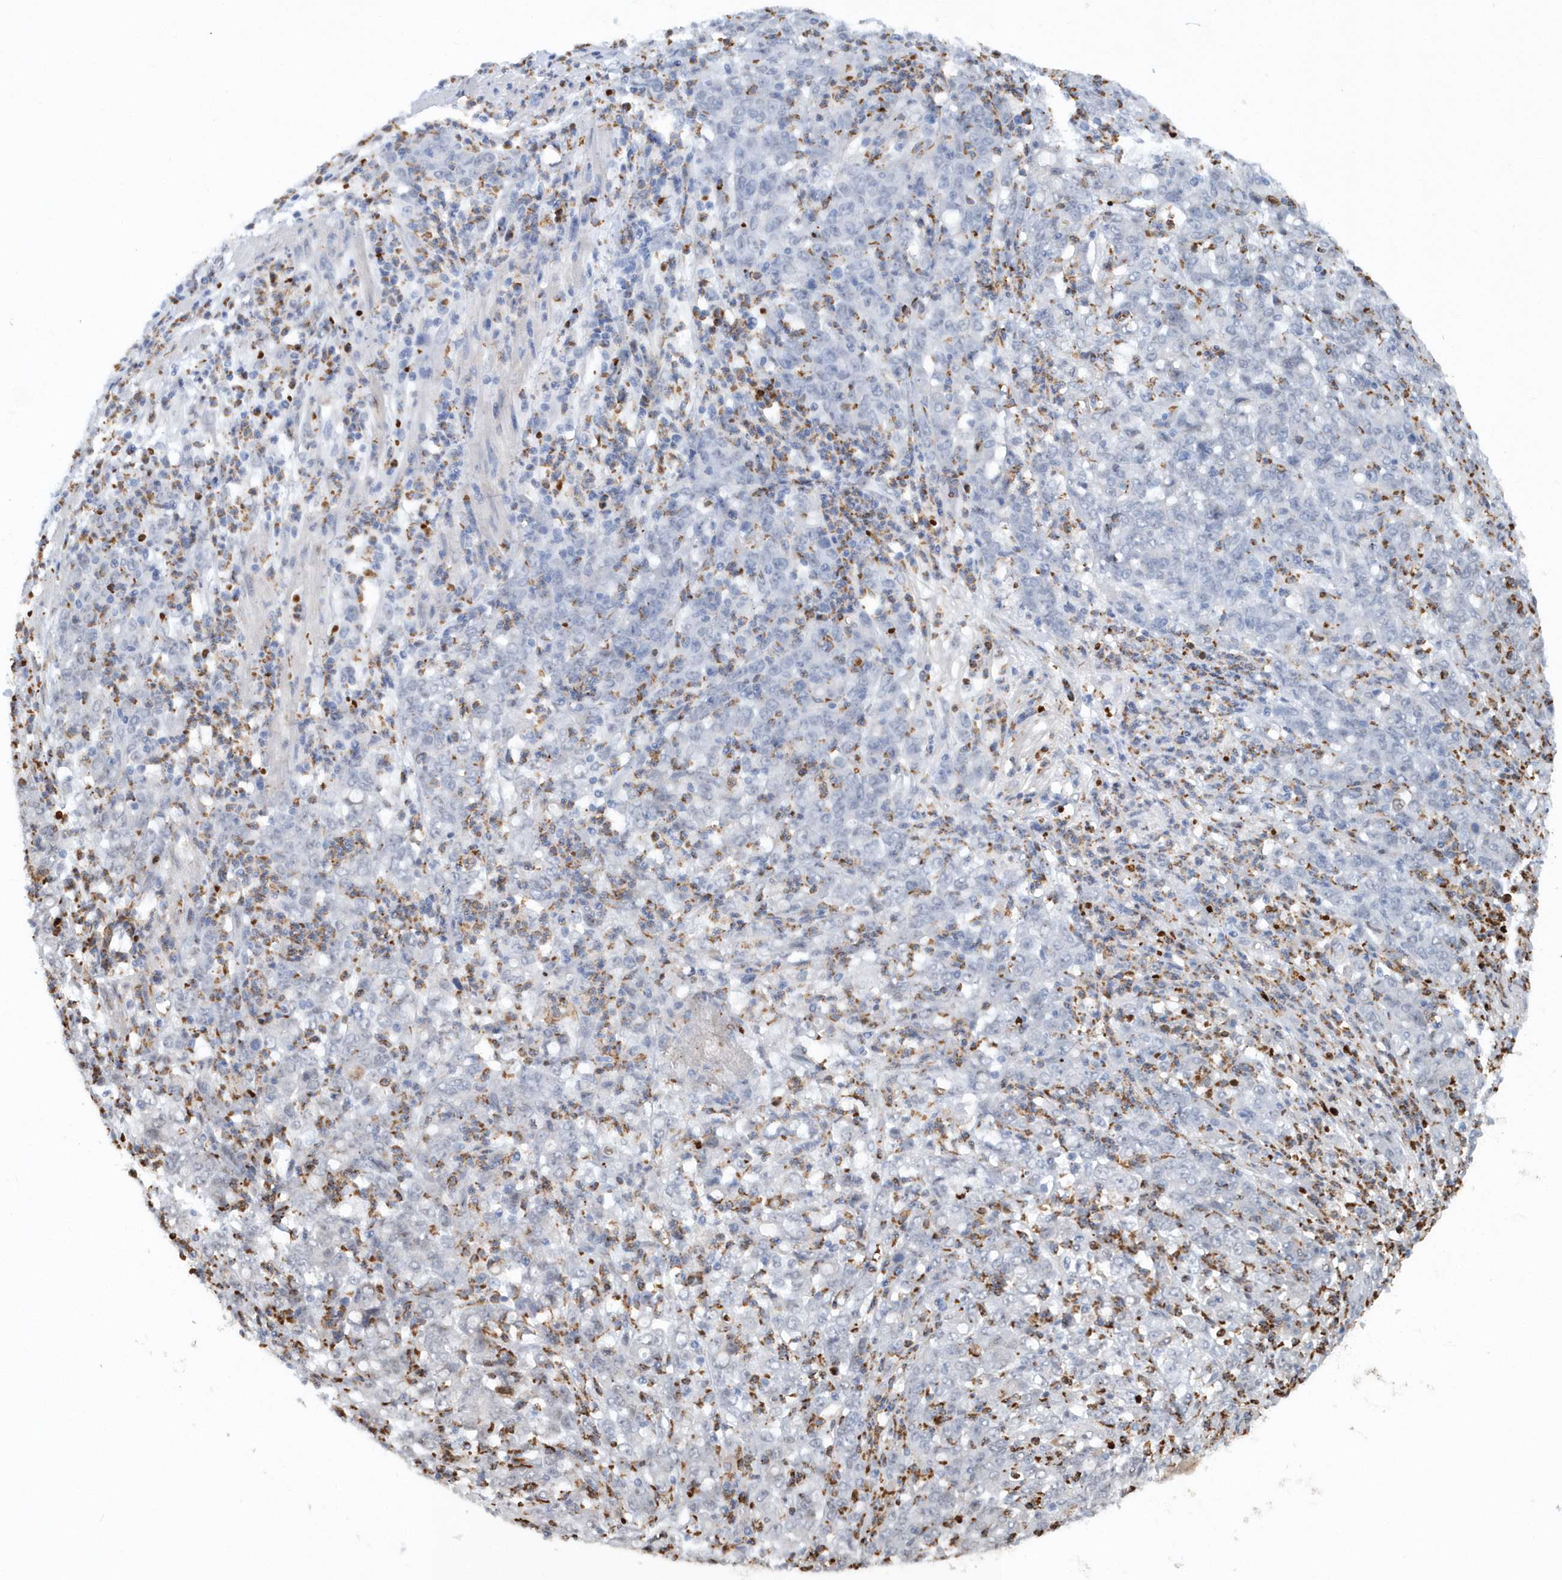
{"staining": {"intensity": "negative", "quantity": "none", "location": "none"}, "tissue": "stomach cancer", "cell_type": "Tumor cells", "image_type": "cancer", "snomed": [{"axis": "morphology", "description": "Adenocarcinoma, NOS"}, {"axis": "topography", "description": "Stomach, lower"}], "caption": "Stomach cancer (adenocarcinoma) was stained to show a protein in brown. There is no significant expression in tumor cells.", "gene": "ASCL4", "patient": {"sex": "female", "age": 71}}